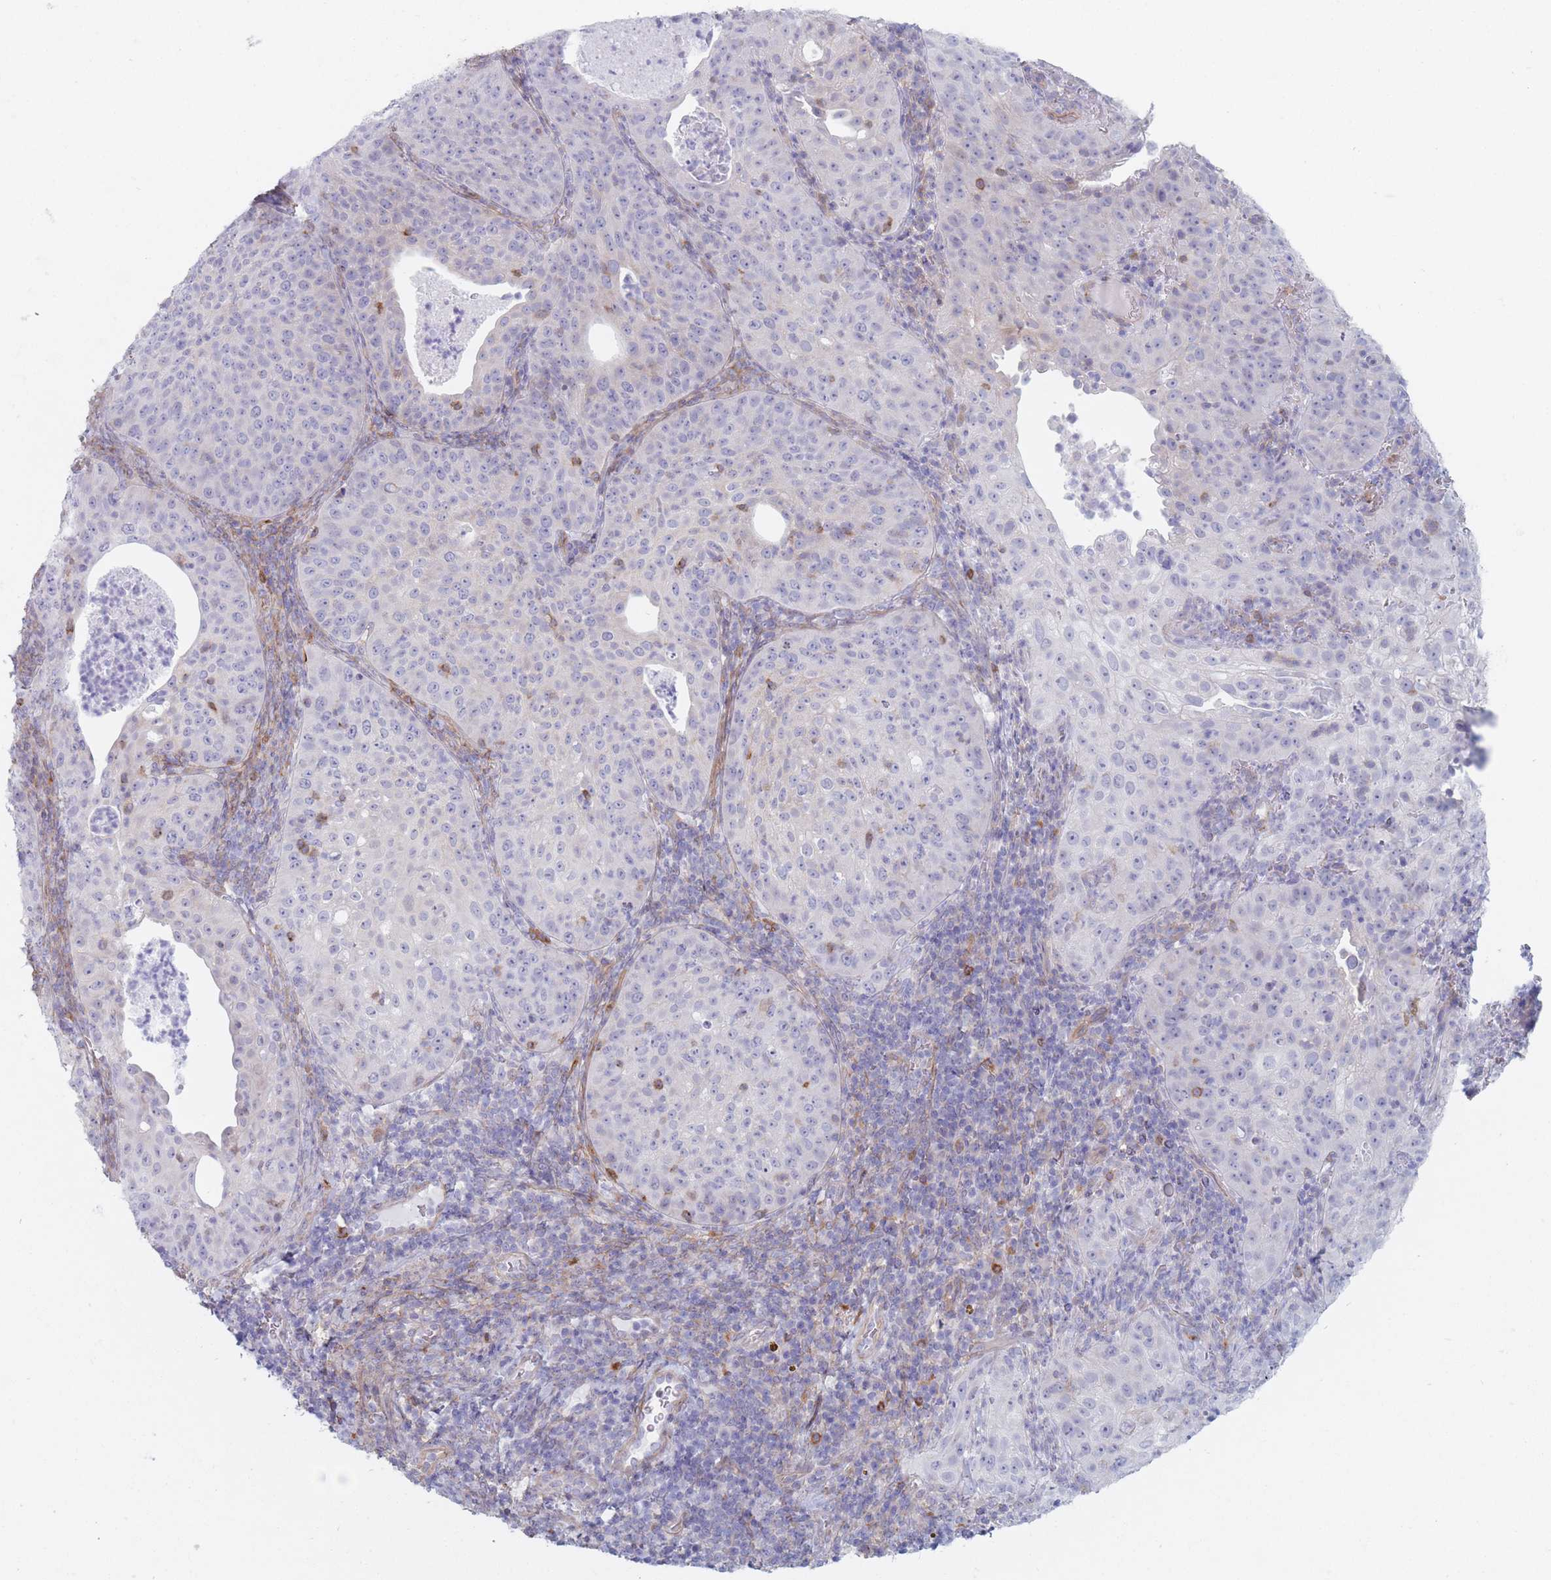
{"staining": {"intensity": "negative", "quantity": "none", "location": "none"}, "tissue": "cervical cancer", "cell_type": "Tumor cells", "image_type": "cancer", "snomed": [{"axis": "morphology", "description": "Squamous cell carcinoma, NOS"}, {"axis": "topography", "description": "Cervix"}], "caption": "Immunohistochemical staining of cervical cancer (squamous cell carcinoma) demonstrates no significant staining in tumor cells. The staining is performed using DAB brown chromogen with nuclei counter-stained in using hematoxylin.", "gene": "PLPP1", "patient": {"sex": "female", "age": 52}}